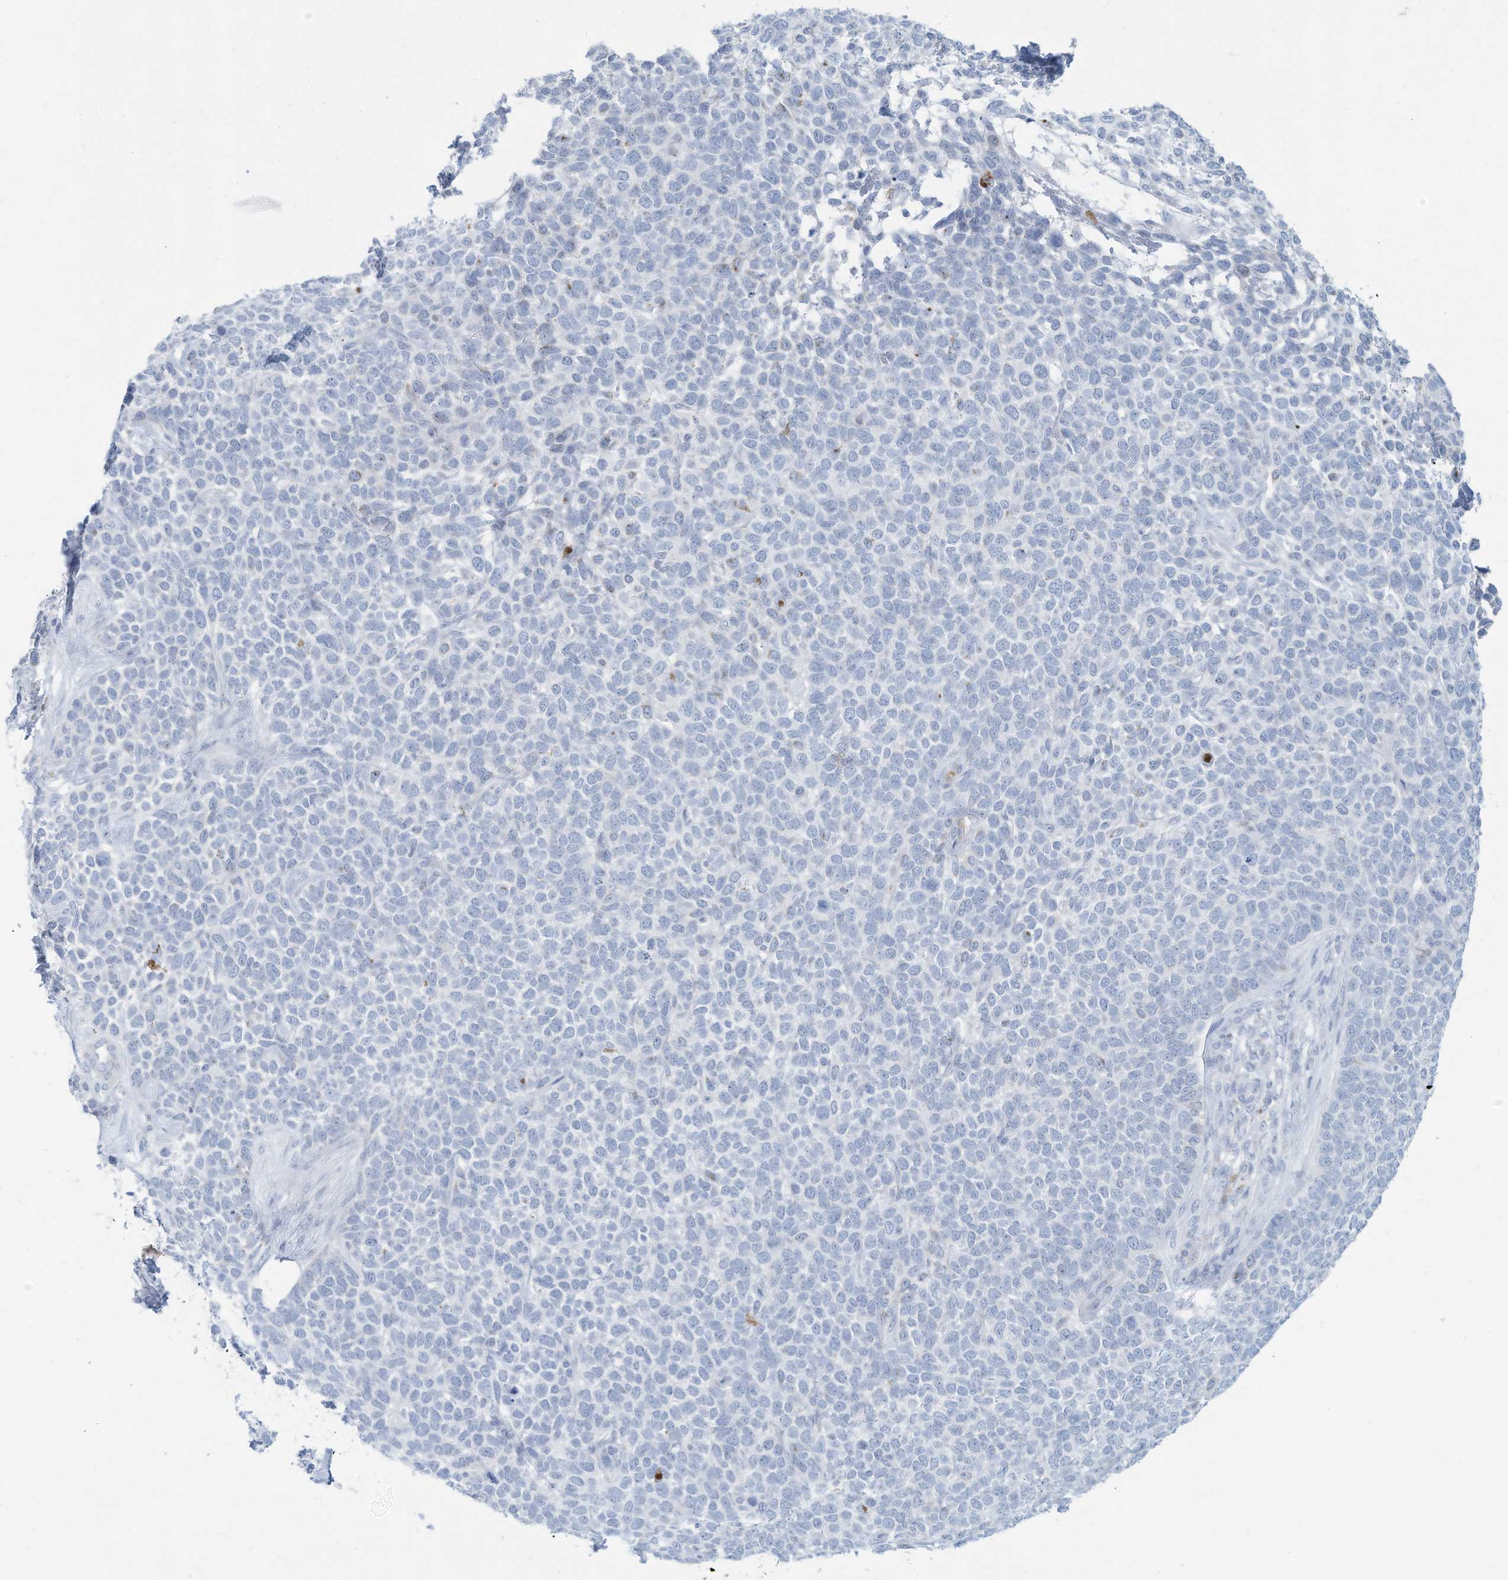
{"staining": {"intensity": "negative", "quantity": "none", "location": "none"}, "tissue": "skin cancer", "cell_type": "Tumor cells", "image_type": "cancer", "snomed": [{"axis": "morphology", "description": "Basal cell carcinoma"}, {"axis": "topography", "description": "Skin"}], "caption": "IHC image of neoplastic tissue: human skin basal cell carcinoma stained with DAB exhibits no significant protein staining in tumor cells. (DAB IHC visualized using brightfield microscopy, high magnification).", "gene": "ERI2", "patient": {"sex": "female", "age": 84}}